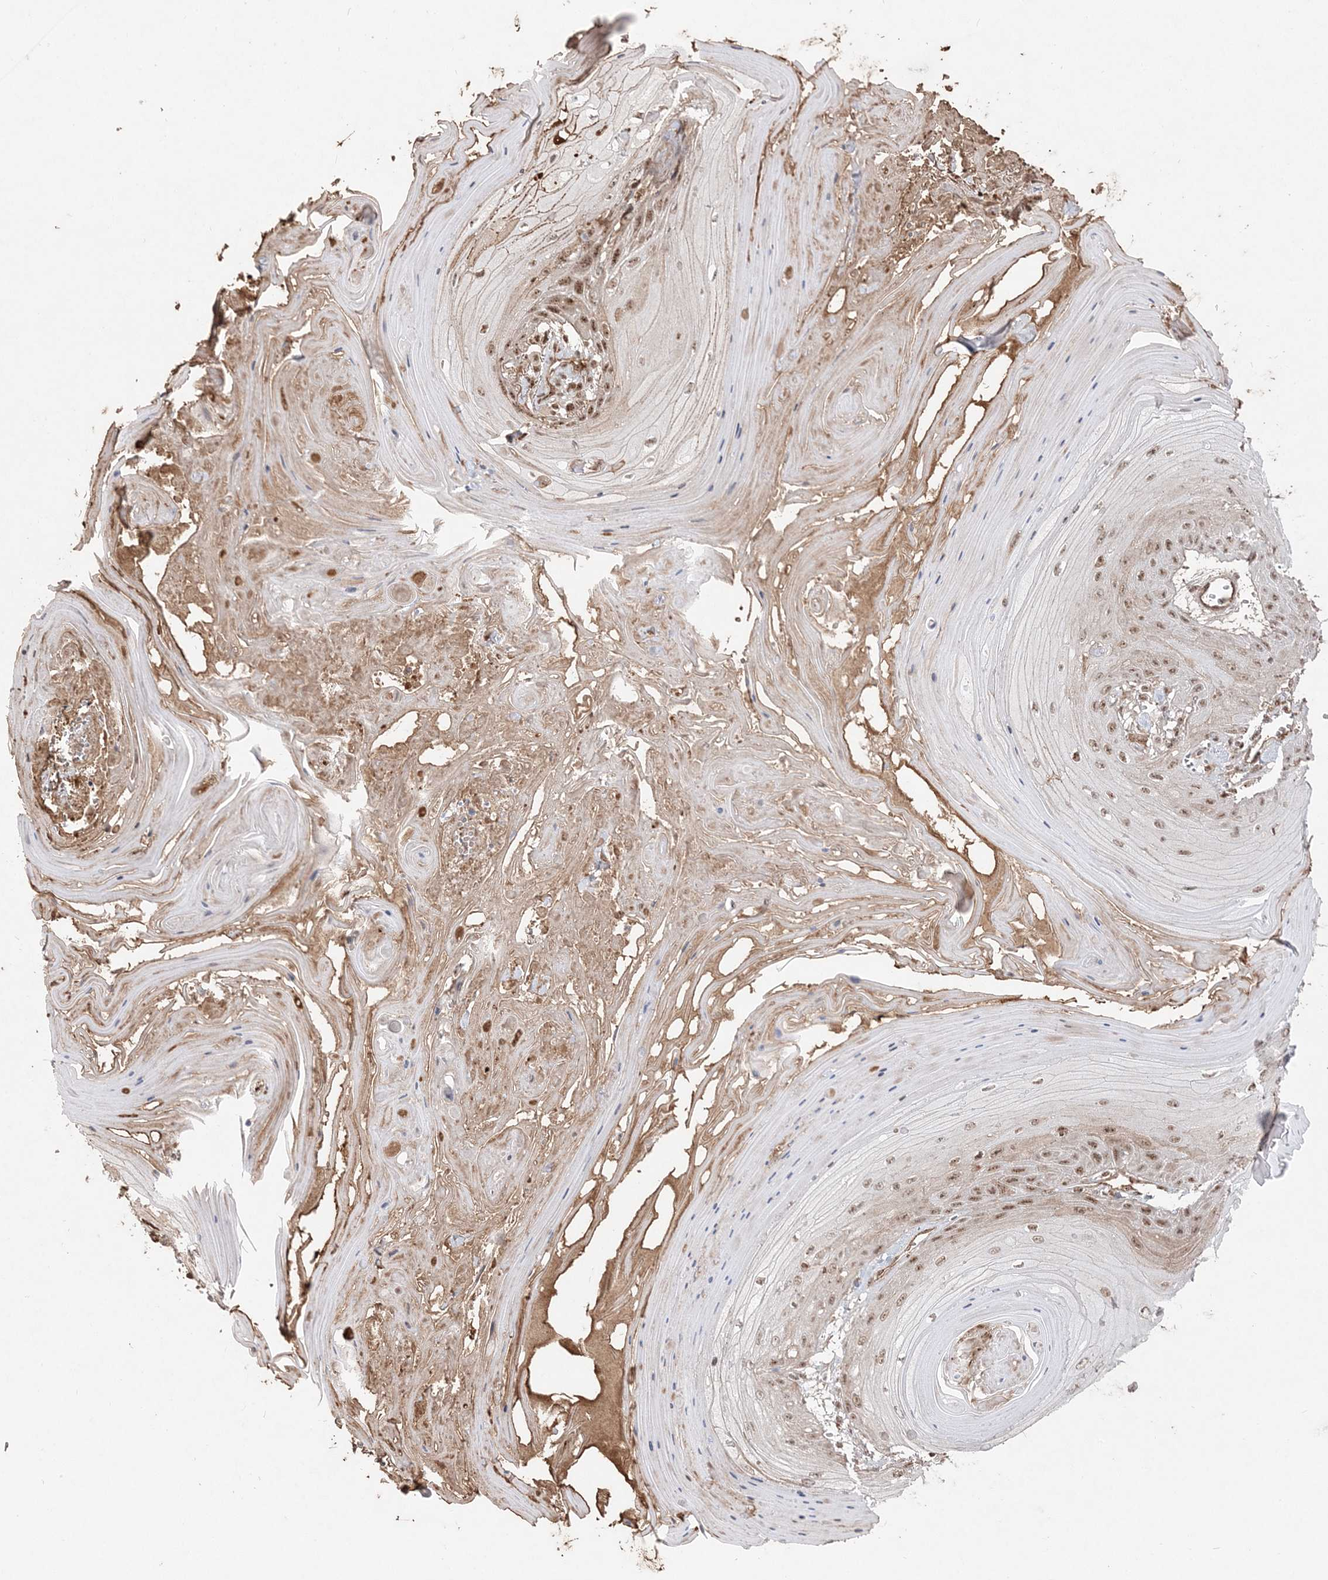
{"staining": {"intensity": "moderate", "quantity": ">75%", "location": "nuclear"}, "tissue": "skin cancer", "cell_type": "Tumor cells", "image_type": "cancer", "snomed": [{"axis": "morphology", "description": "Squamous cell carcinoma, NOS"}, {"axis": "topography", "description": "Skin"}], "caption": "IHC of human skin cancer (squamous cell carcinoma) reveals medium levels of moderate nuclear positivity in approximately >75% of tumor cells.", "gene": "RBM17", "patient": {"sex": "male", "age": 74}}